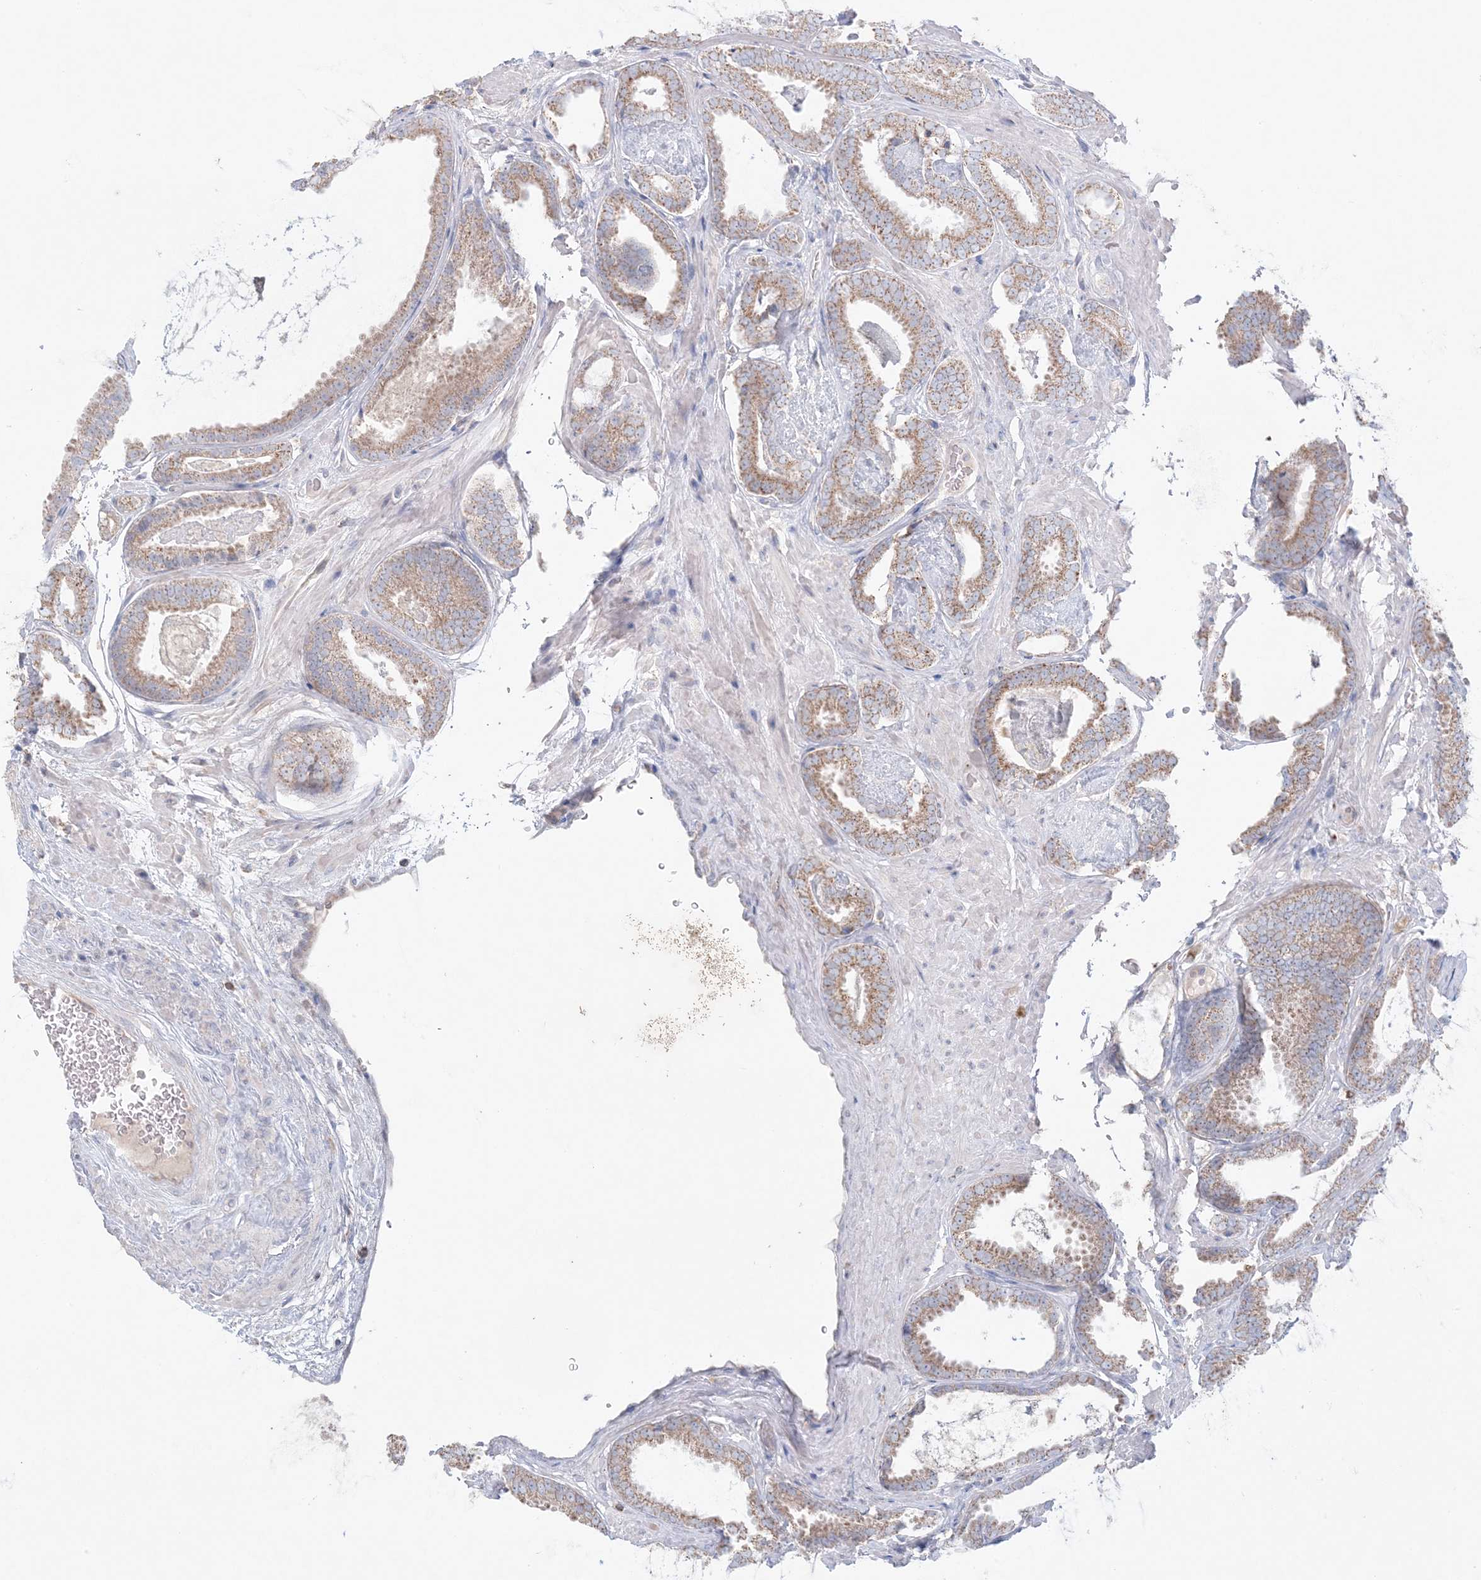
{"staining": {"intensity": "moderate", "quantity": ">75%", "location": "cytoplasmic/membranous"}, "tissue": "prostate cancer", "cell_type": "Tumor cells", "image_type": "cancer", "snomed": [{"axis": "morphology", "description": "Adenocarcinoma, Low grade"}, {"axis": "topography", "description": "Prostate"}], "caption": "This image demonstrates IHC staining of human prostate cancer (adenocarcinoma (low-grade)), with medium moderate cytoplasmic/membranous positivity in about >75% of tumor cells.", "gene": "KCTD6", "patient": {"sex": "male", "age": 71}}